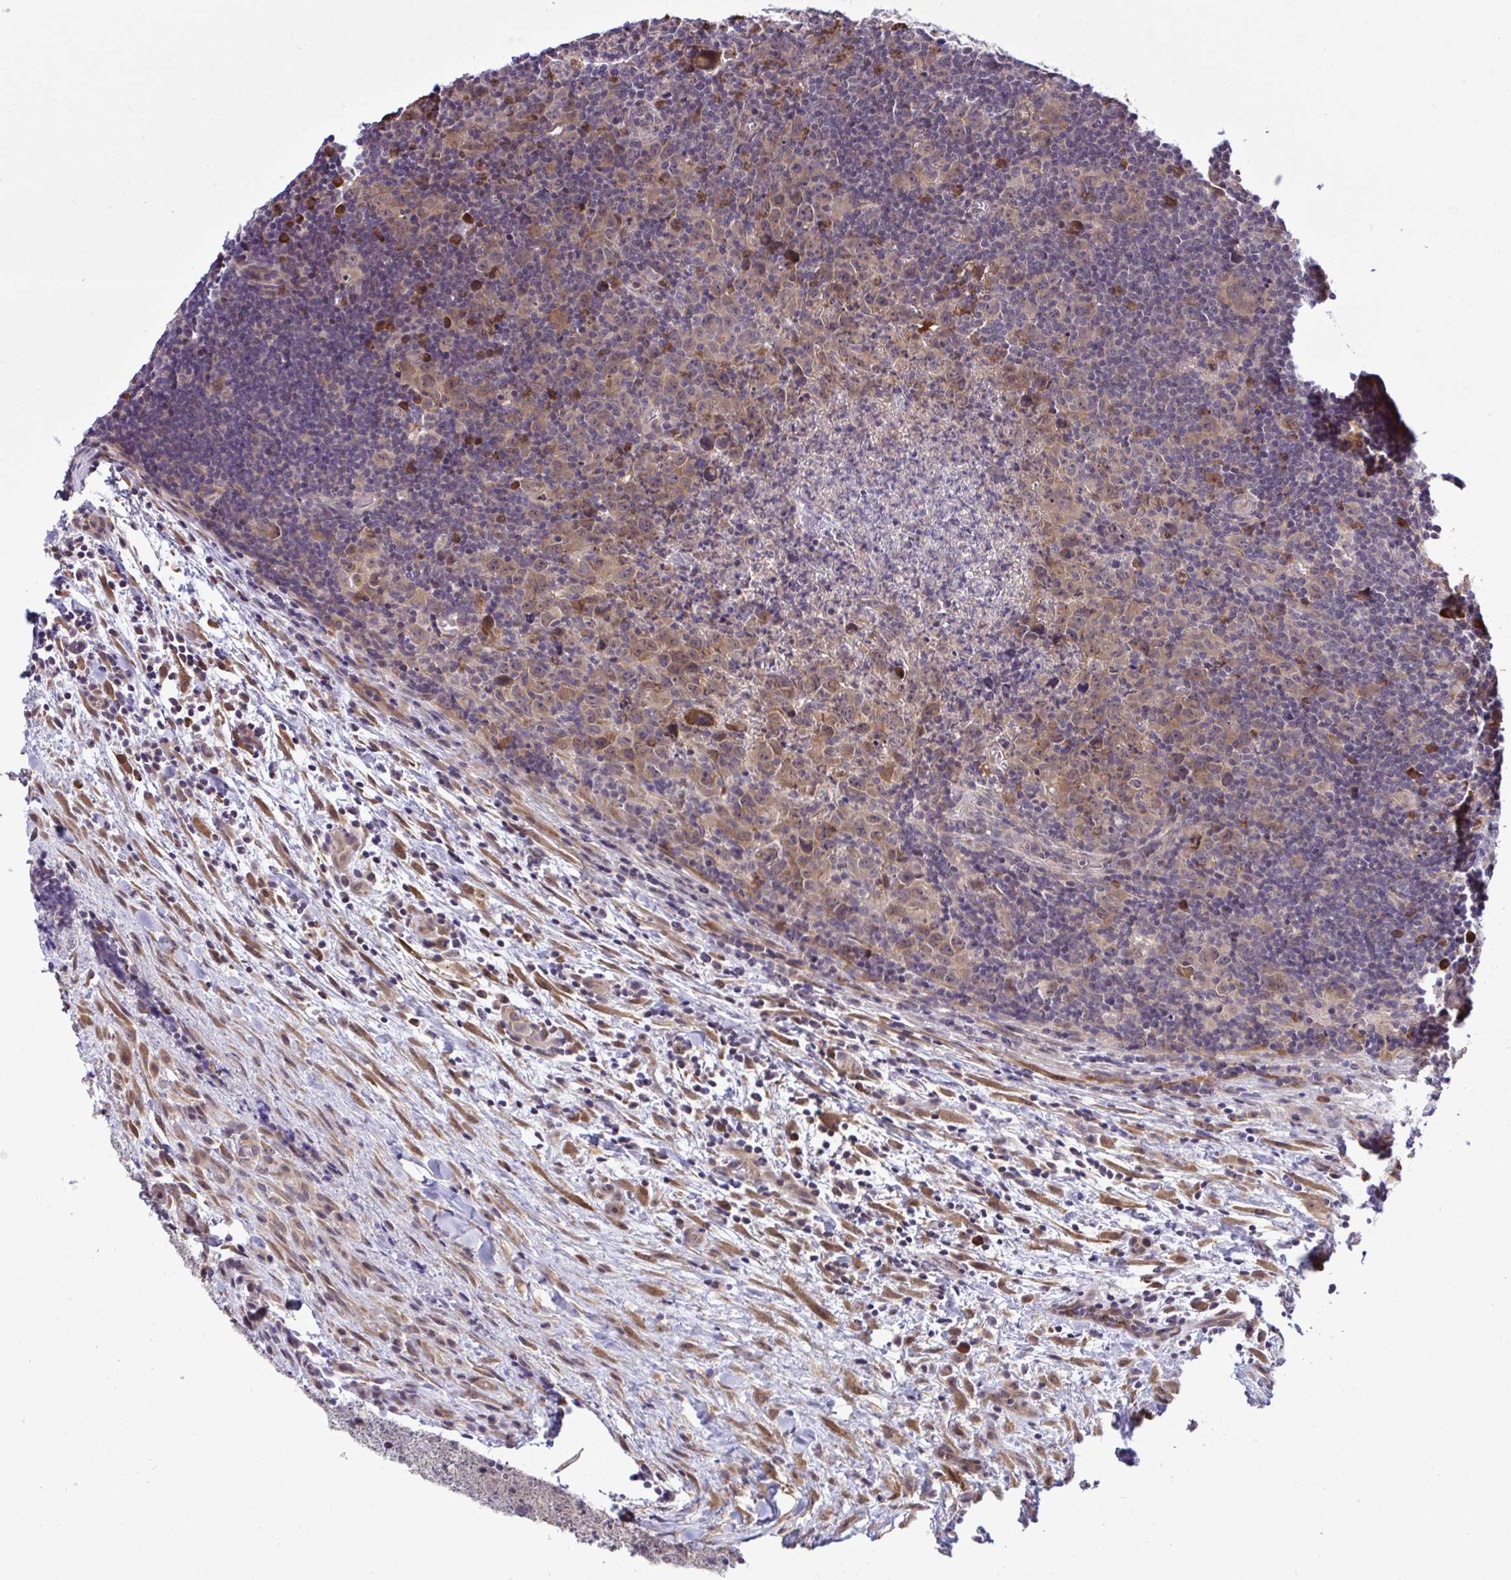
{"staining": {"intensity": "moderate", "quantity": ">75%", "location": "cytoplasmic/membranous"}, "tissue": "lymphoma", "cell_type": "Tumor cells", "image_type": "cancer", "snomed": [{"axis": "morphology", "description": "Hodgkin's disease, NOS"}, {"axis": "topography", "description": "Lymph node"}], "caption": "Immunohistochemical staining of Hodgkin's disease shows medium levels of moderate cytoplasmic/membranous staining in about >75% of tumor cells.", "gene": "CMPK1", "patient": {"sex": "female", "age": 18}}